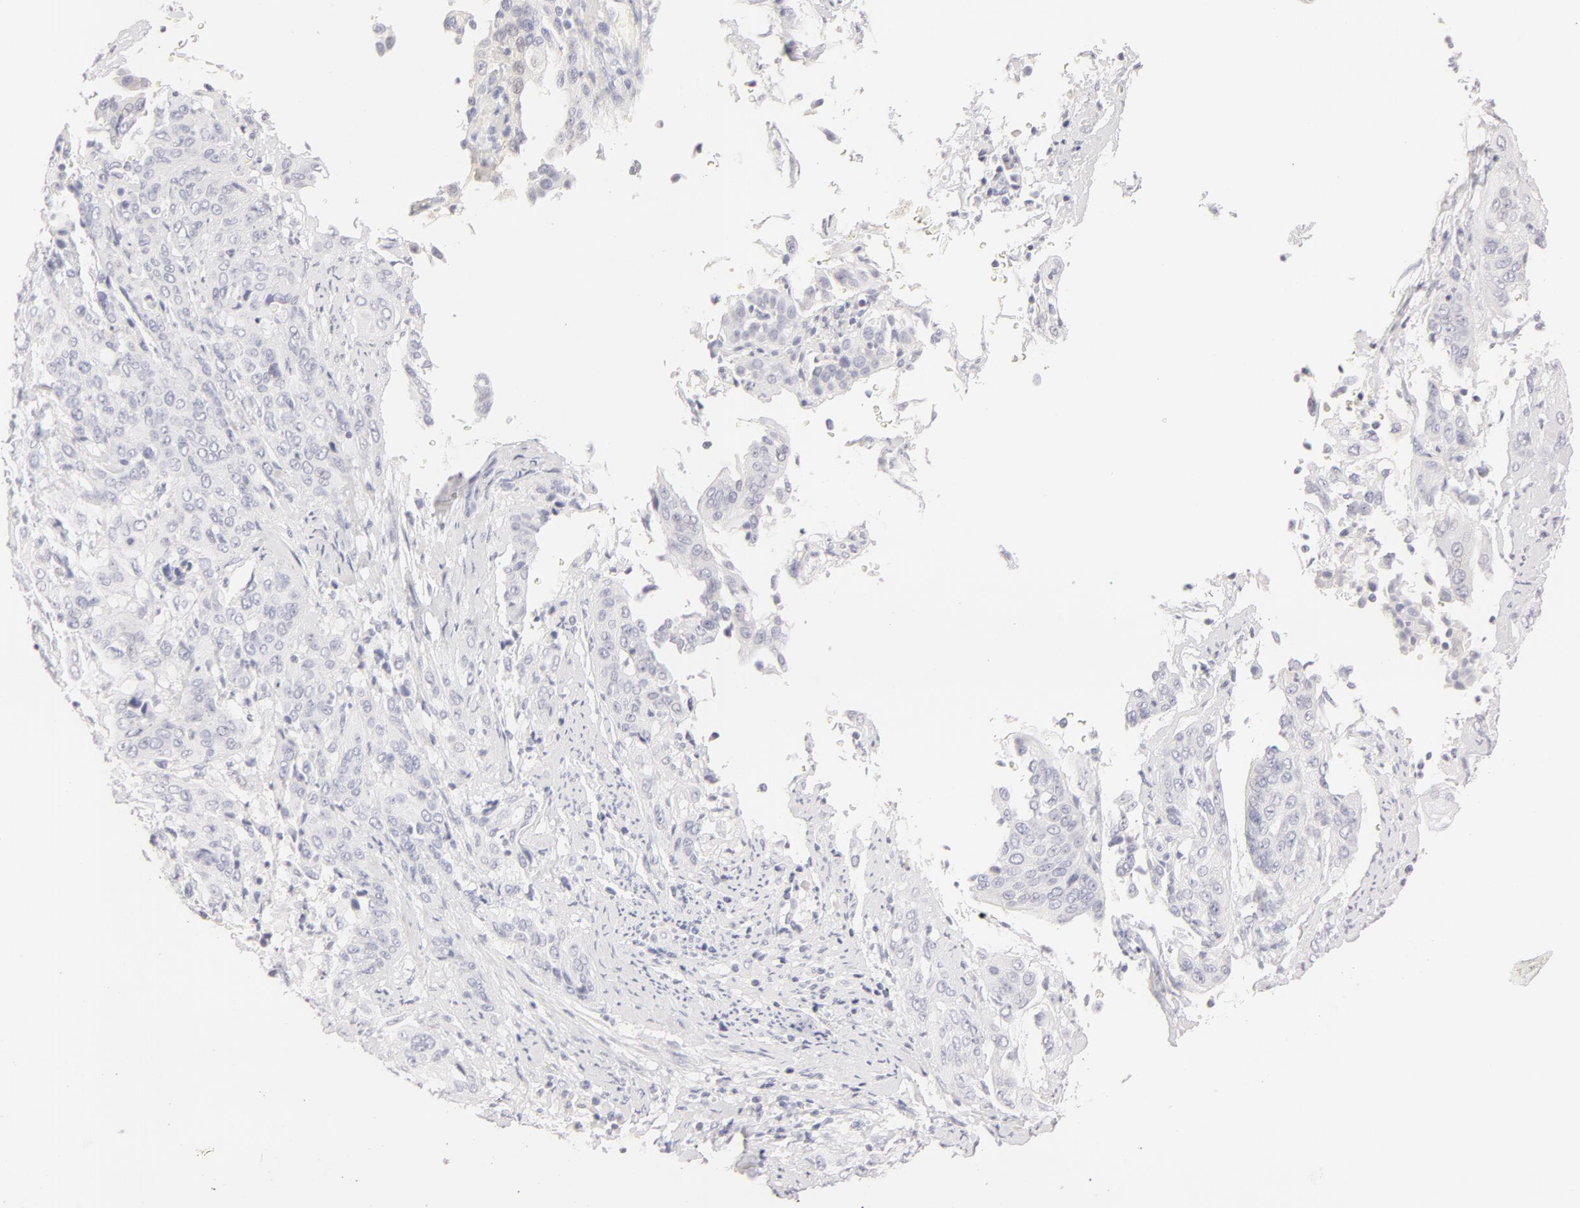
{"staining": {"intensity": "negative", "quantity": "none", "location": "none"}, "tissue": "cervical cancer", "cell_type": "Tumor cells", "image_type": "cancer", "snomed": [{"axis": "morphology", "description": "Squamous cell carcinoma, NOS"}, {"axis": "topography", "description": "Cervix"}], "caption": "High magnification brightfield microscopy of cervical cancer (squamous cell carcinoma) stained with DAB (3,3'-diaminobenzidine) (brown) and counterstained with hematoxylin (blue): tumor cells show no significant positivity. The staining is performed using DAB (3,3'-diaminobenzidine) brown chromogen with nuclei counter-stained in using hematoxylin.", "gene": "LGALS7B", "patient": {"sex": "female", "age": 41}}